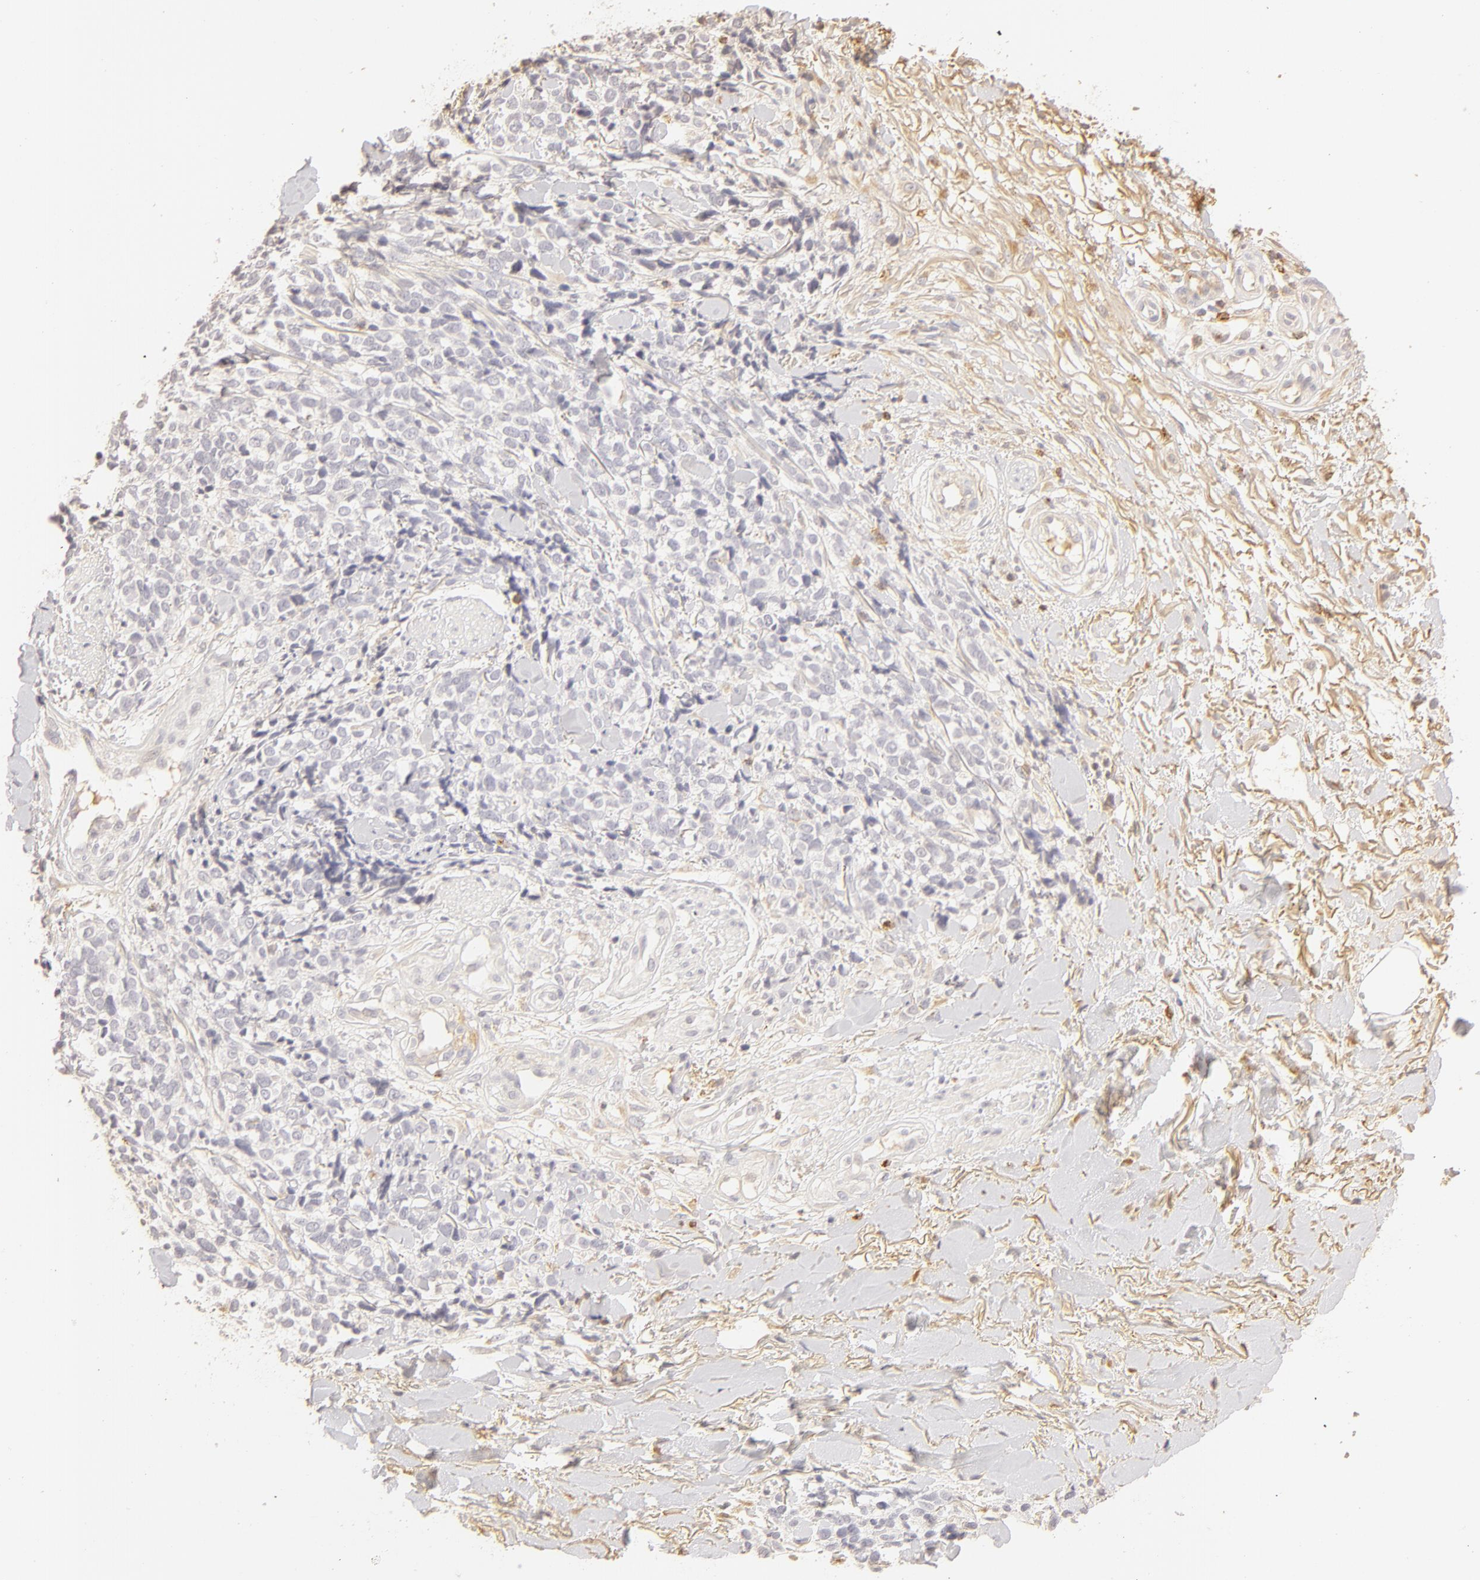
{"staining": {"intensity": "negative", "quantity": "none", "location": "none"}, "tissue": "melanoma", "cell_type": "Tumor cells", "image_type": "cancer", "snomed": [{"axis": "morphology", "description": "Malignant melanoma, NOS"}, {"axis": "topography", "description": "Skin"}], "caption": "Immunohistochemistry (IHC) image of malignant melanoma stained for a protein (brown), which reveals no staining in tumor cells.", "gene": "C1R", "patient": {"sex": "female", "age": 85}}